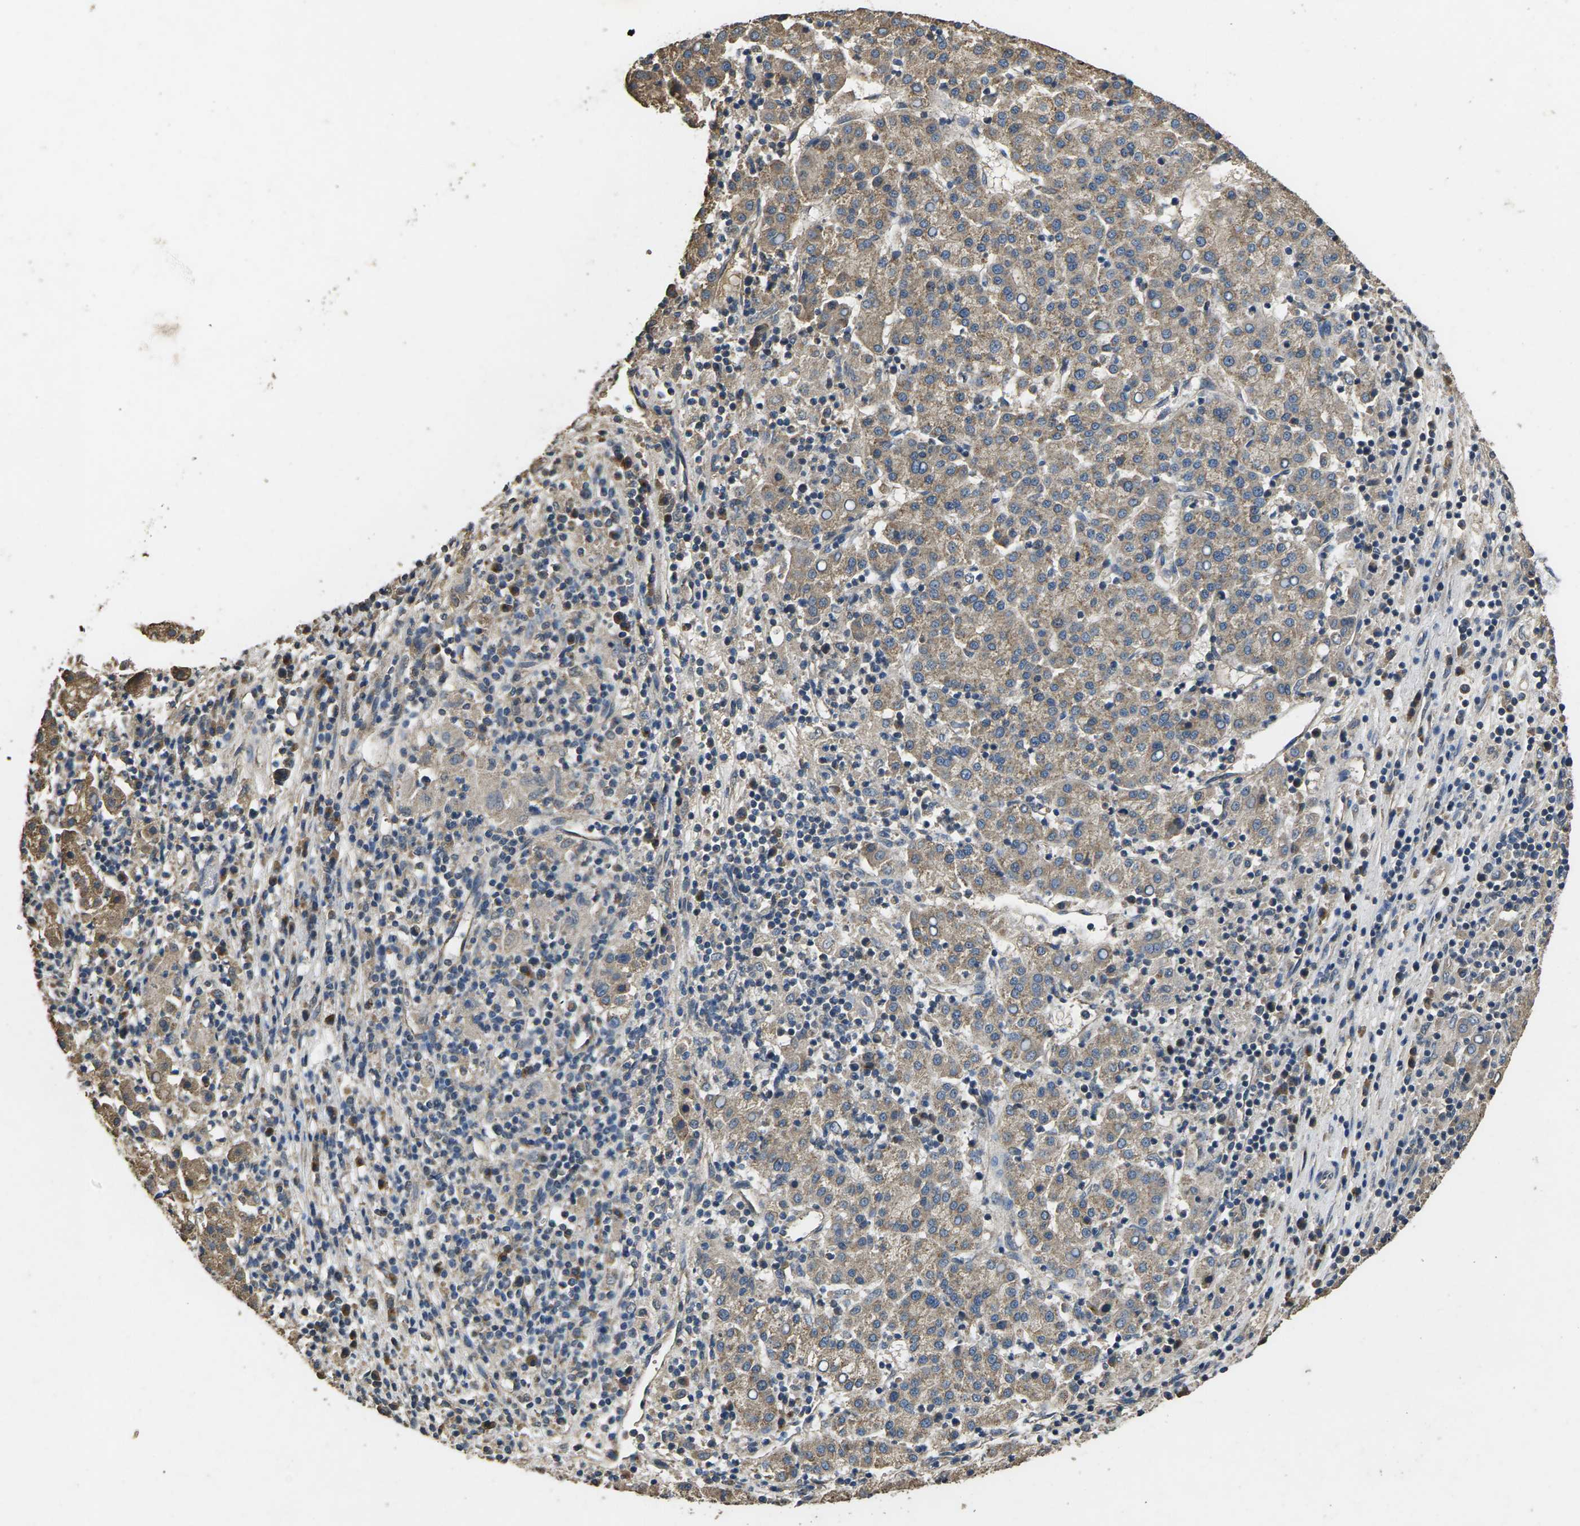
{"staining": {"intensity": "weak", "quantity": "25%-75%", "location": "cytoplasmic/membranous"}, "tissue": "liver cancer", "cell_type": "Tumor cells", "image_type": "cancer", "snomed": [{"axis": "morphology", "description": "Carcinoma, Hepatocellular, NOS"}, {"axis": "topography", "description": "Liver"}], "caption": "Immunohistochemistry (IHC) micrograph of liver hepatocellular carcinoma stained for a protein (brown), which exhibits low levels of weak cytoplasmic/membranous staining in about 25%-75% of tumor cells.", "gene": "B4GAT1", "patient": {"sex": "female", "age": 58}}